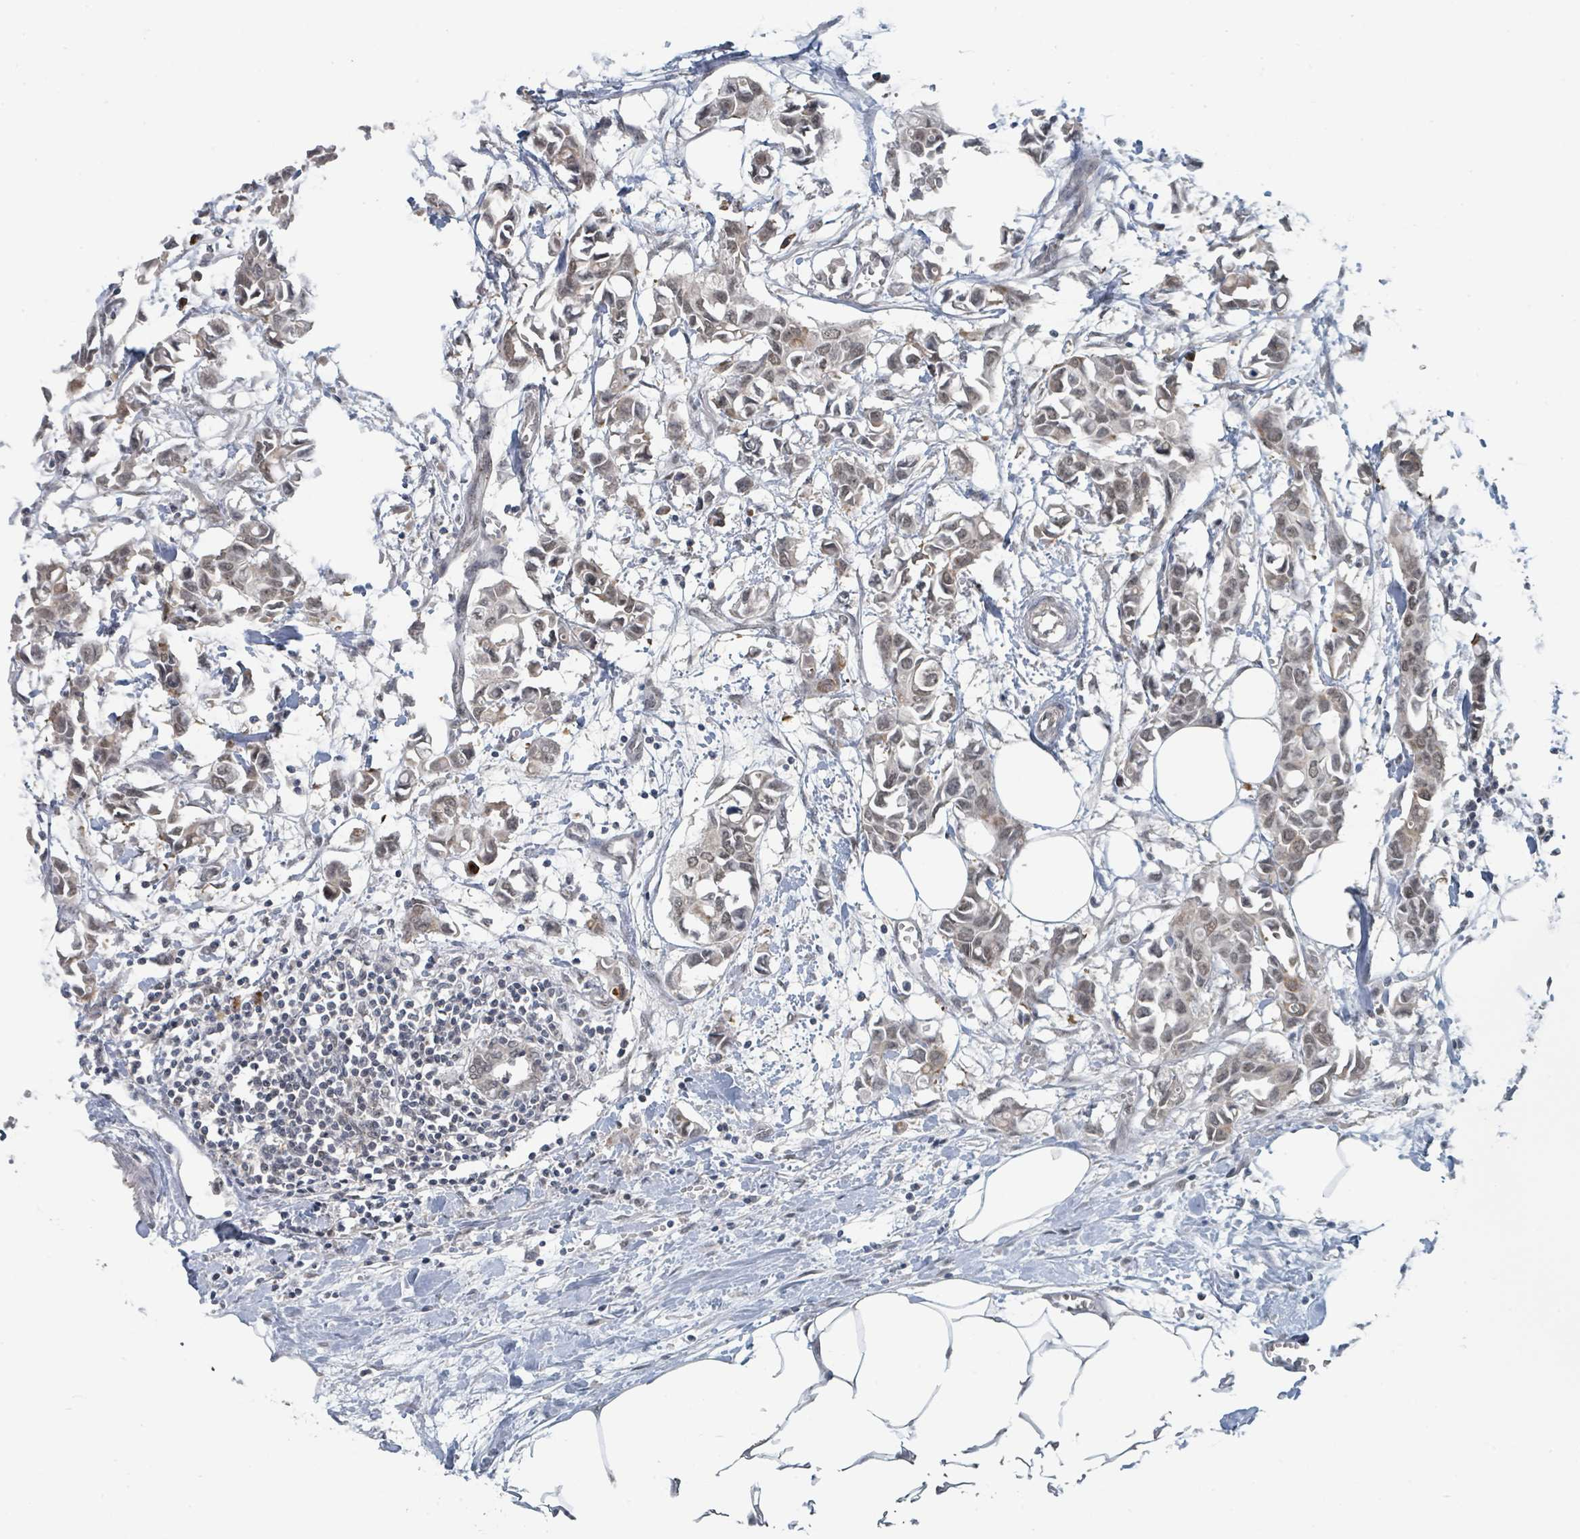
{"staining": {"intensity": "weak", "quantity": ">75%", "location": "cytoplasmic/membranous,nuclear"}, "tissue": "breast cancer", "cell_type": "Tumor cells", "image_type": "cancer", "snomed": [{"axis": "morphology", "description": "Duct carcinoma"}, {"axis": "topography", "description": "Breast"}], "caption": "This micrograph displays immunohistochemistry (IHC) staining of human breast cancer, with low weak cytoplasmic/membranous and nuclear staining in about >75% of tumor cells.", "gene": "ANKRD55", "patient": {"sex": "female", "age": 41}}